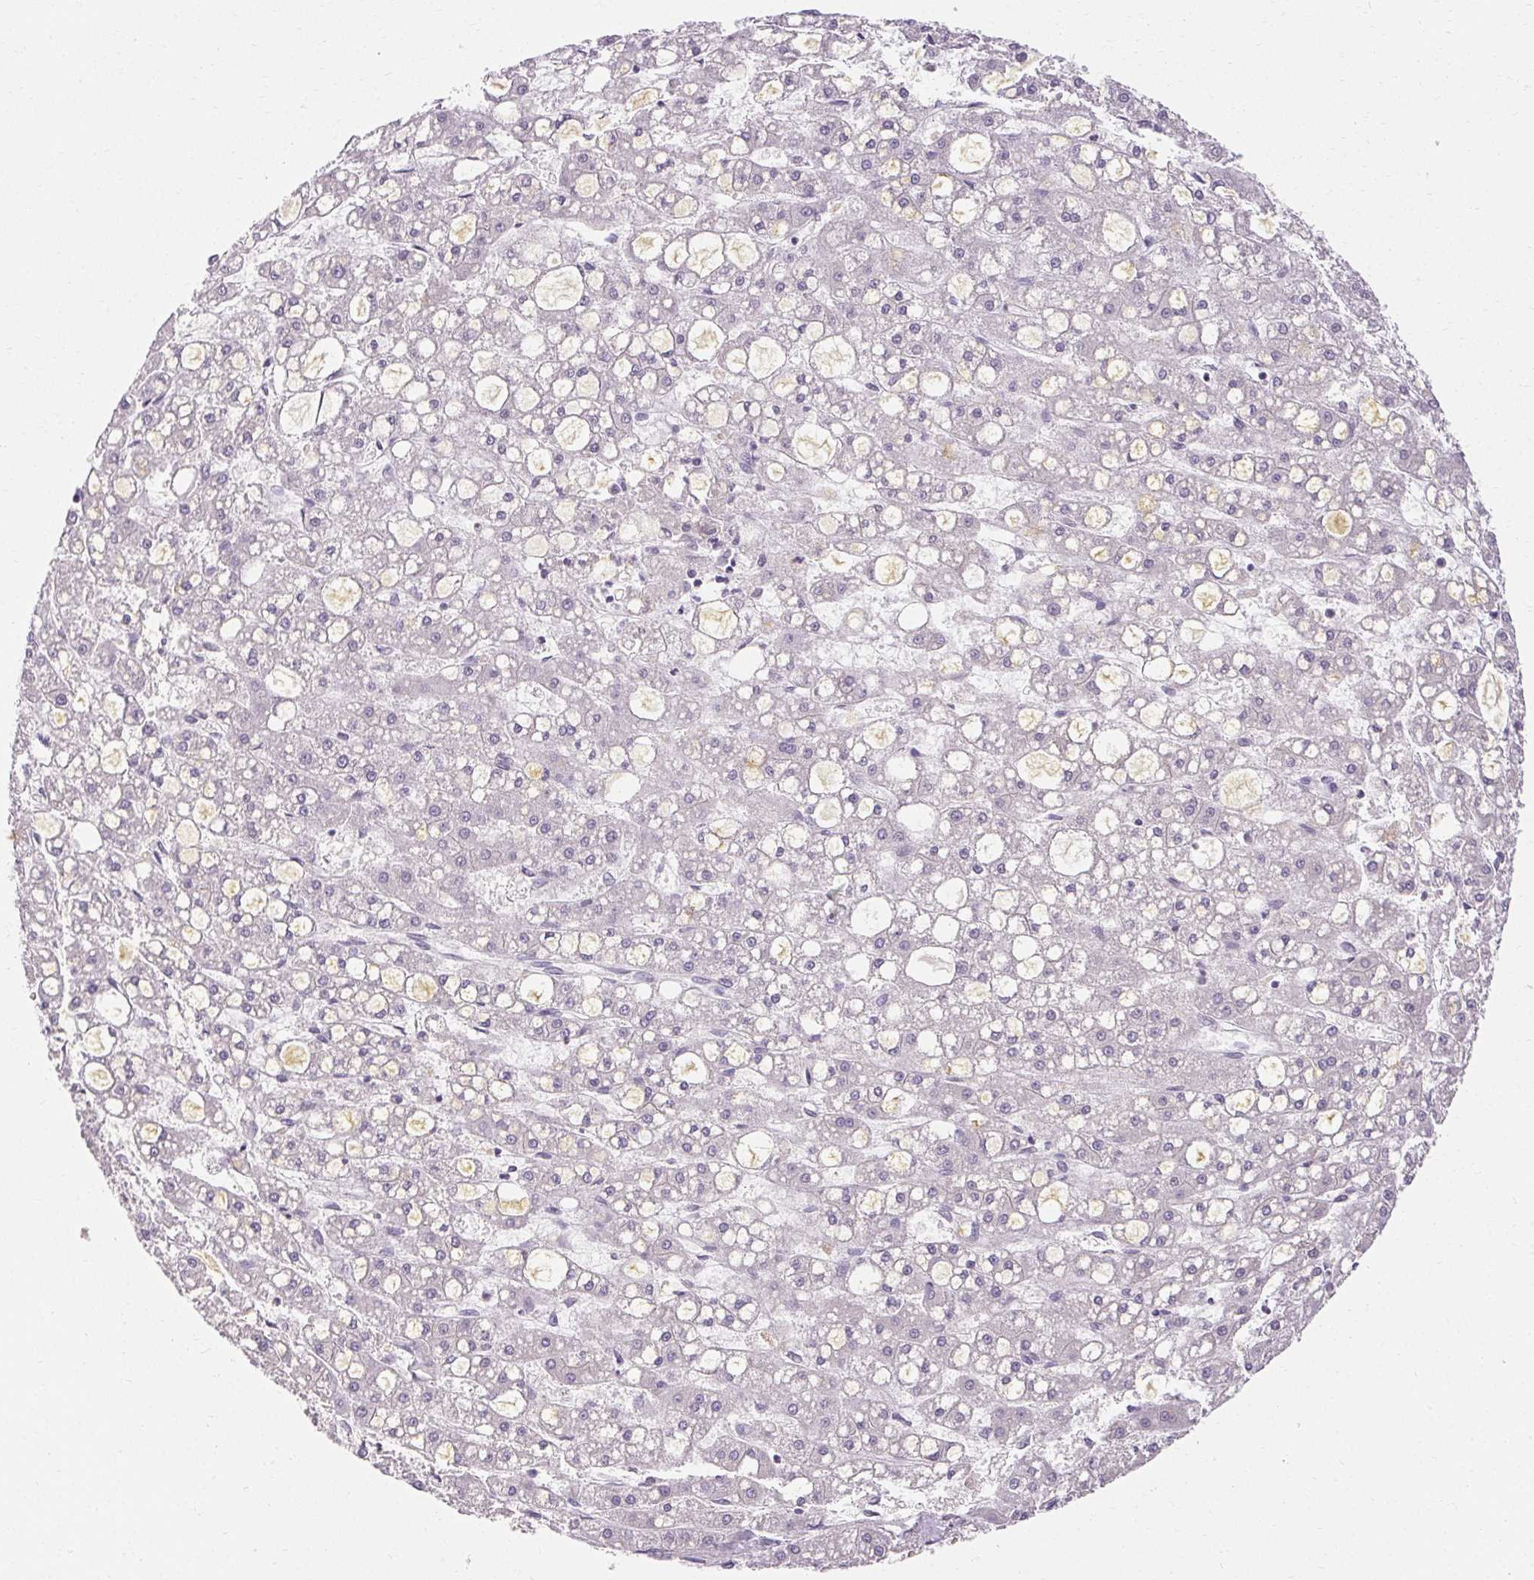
{"staining": {"intensity": "negative", "quantity": "none", "location": "none"}, "tissue": "liver cancer", "cell_type": "Tumor cells", "image_type": "cancer", "snomed": [{"axis": "morphology", "description": "Carcinoma, Hepatocellular, NOS"}, {"axis": "topography", "description": "Liver"}], "caption": "IHC image of human hepatocellular carcinoma (liver) stained for a protein (brown), which reveals no expression in tumor cells.", "gene": "TMEM52B", "patient": {"sex": "male", "age": 67}}